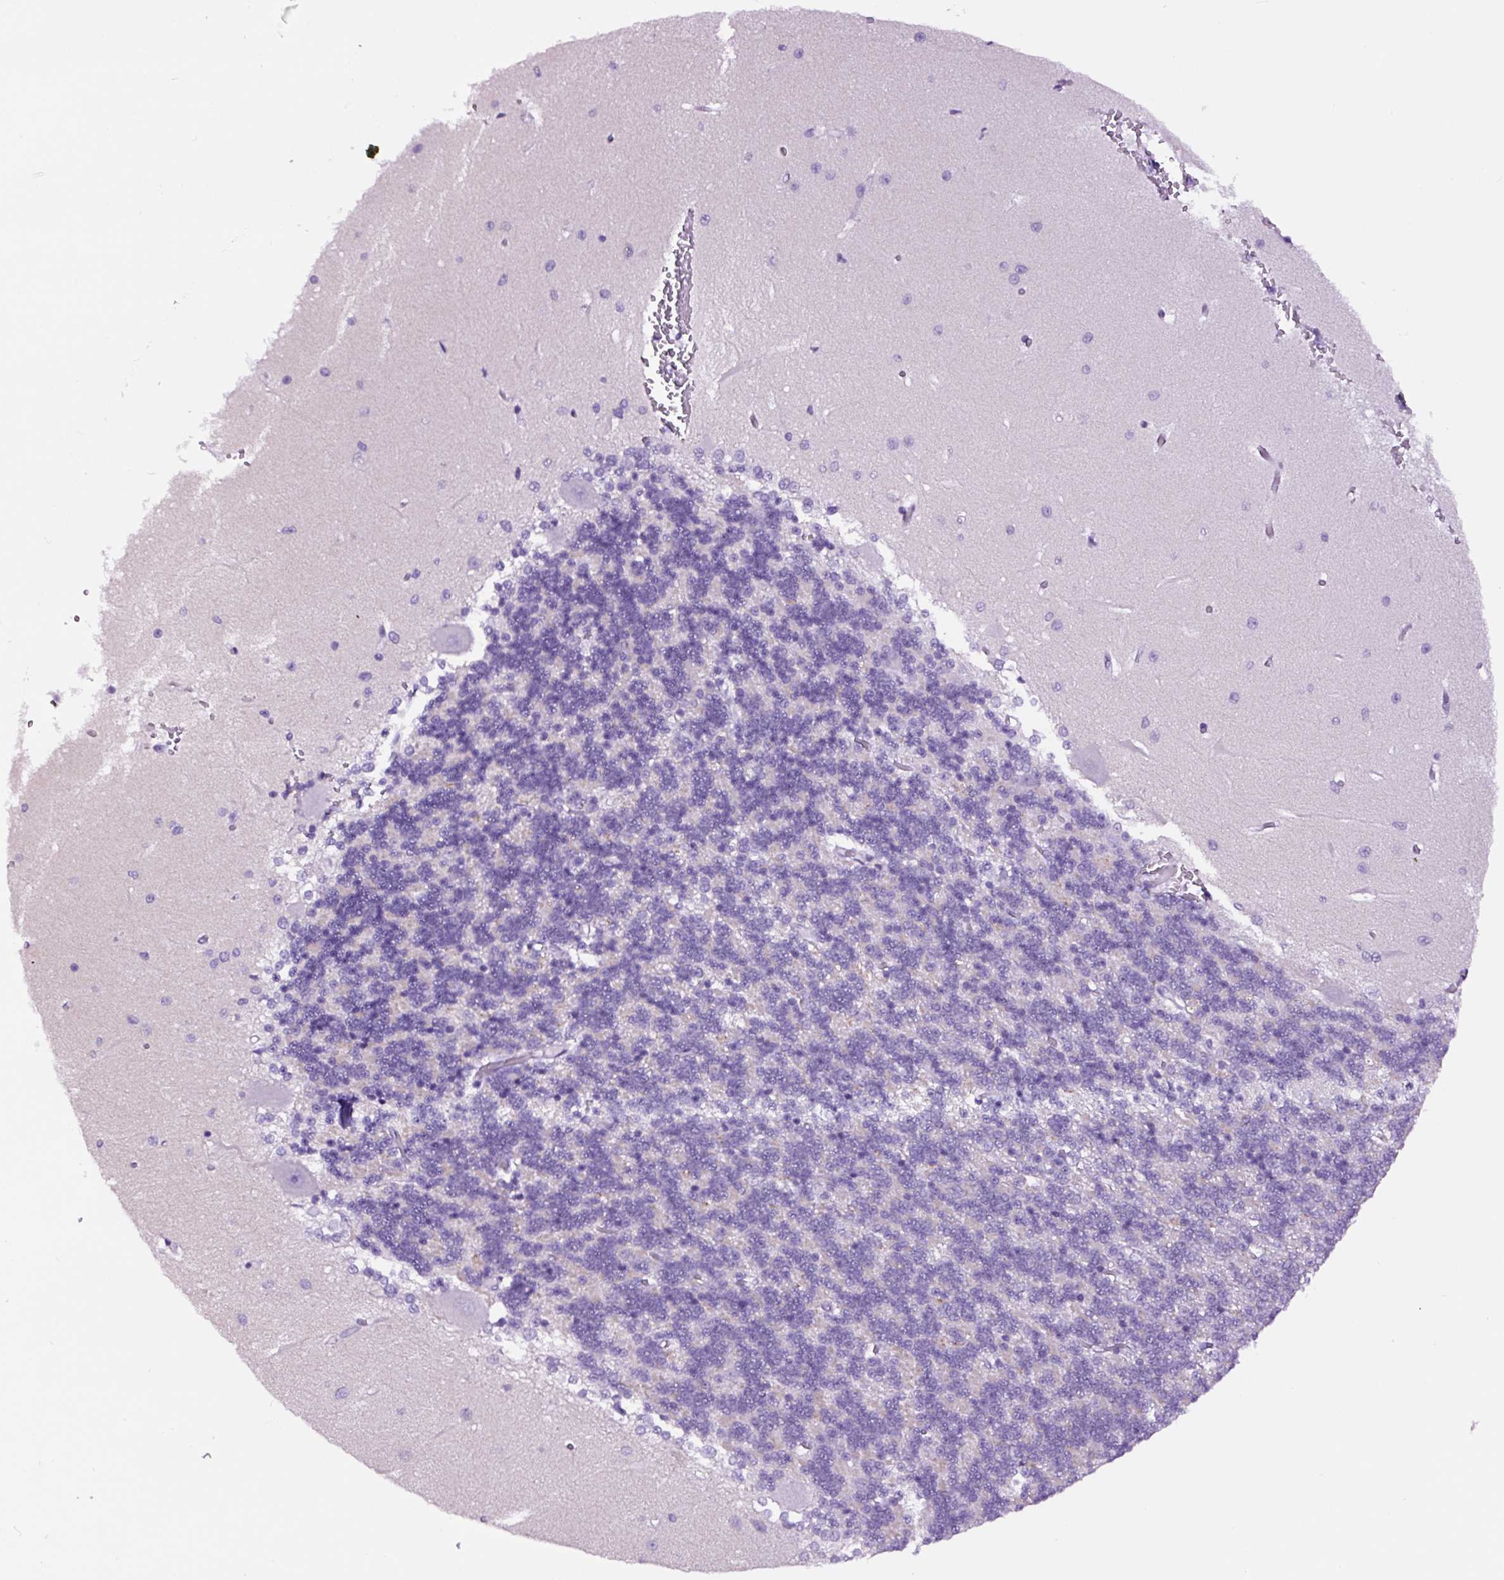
{"staining": {"intensity": "negative", "quantity": "none", "location": "none"}, "tissue": "cerebellum", "cell_type": "Cells in granular layer", "image_type": "normal", "snomed": [{"axis": "morphology", "description": "Normal tissue, NOS"}, {"axis": "topography", "description": "Cerebellum"}], "caption": "Immunohistochemistry (IHC) of benign human cerebellum exhibits no expression in cells in granular layer.", "gene": "FBXL7", "patient": {"sex": "male", "age": 37}}